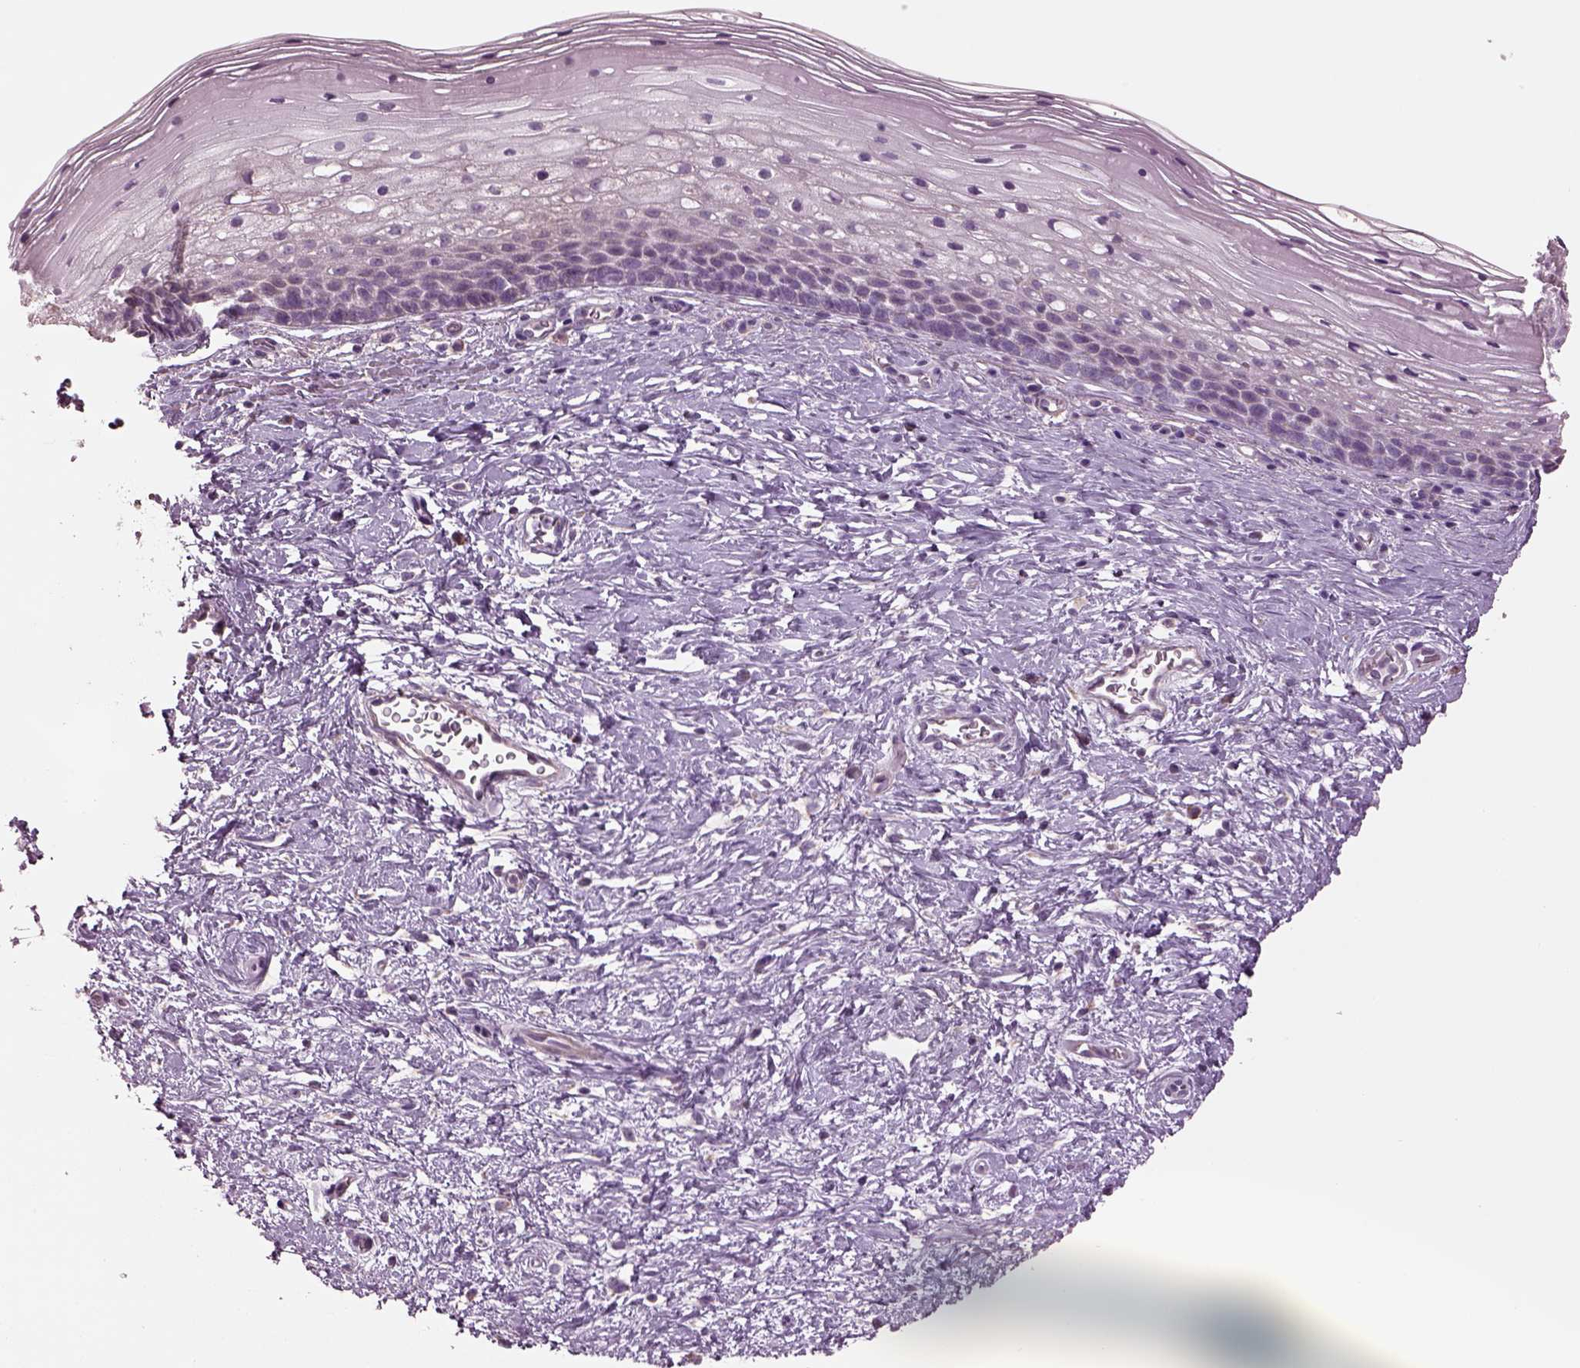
{"staining": {"intensity": "negative", "quantity": "none", "location": "none"}, "tissue": "cervix", "cell_type": "Glandular cells", "image_type": "normal", "snomed": [{"axis": "morphology", "description": "Normal tissue, NOS"}, {"axis": "topography", "description": "Cervix"}], "caption": "Protein analysis of unremarkable cervix shows no significant positivity in glandular cells. The staining was performed using DAB (3,3'-diaminobenzidine) to visualize the protein expression in brown, while the nuclei were stained in blue with hematoxylin (Magnification: 20x).", "gene": "SPATA7", "patient": {"sex": "female", "age": 34}}